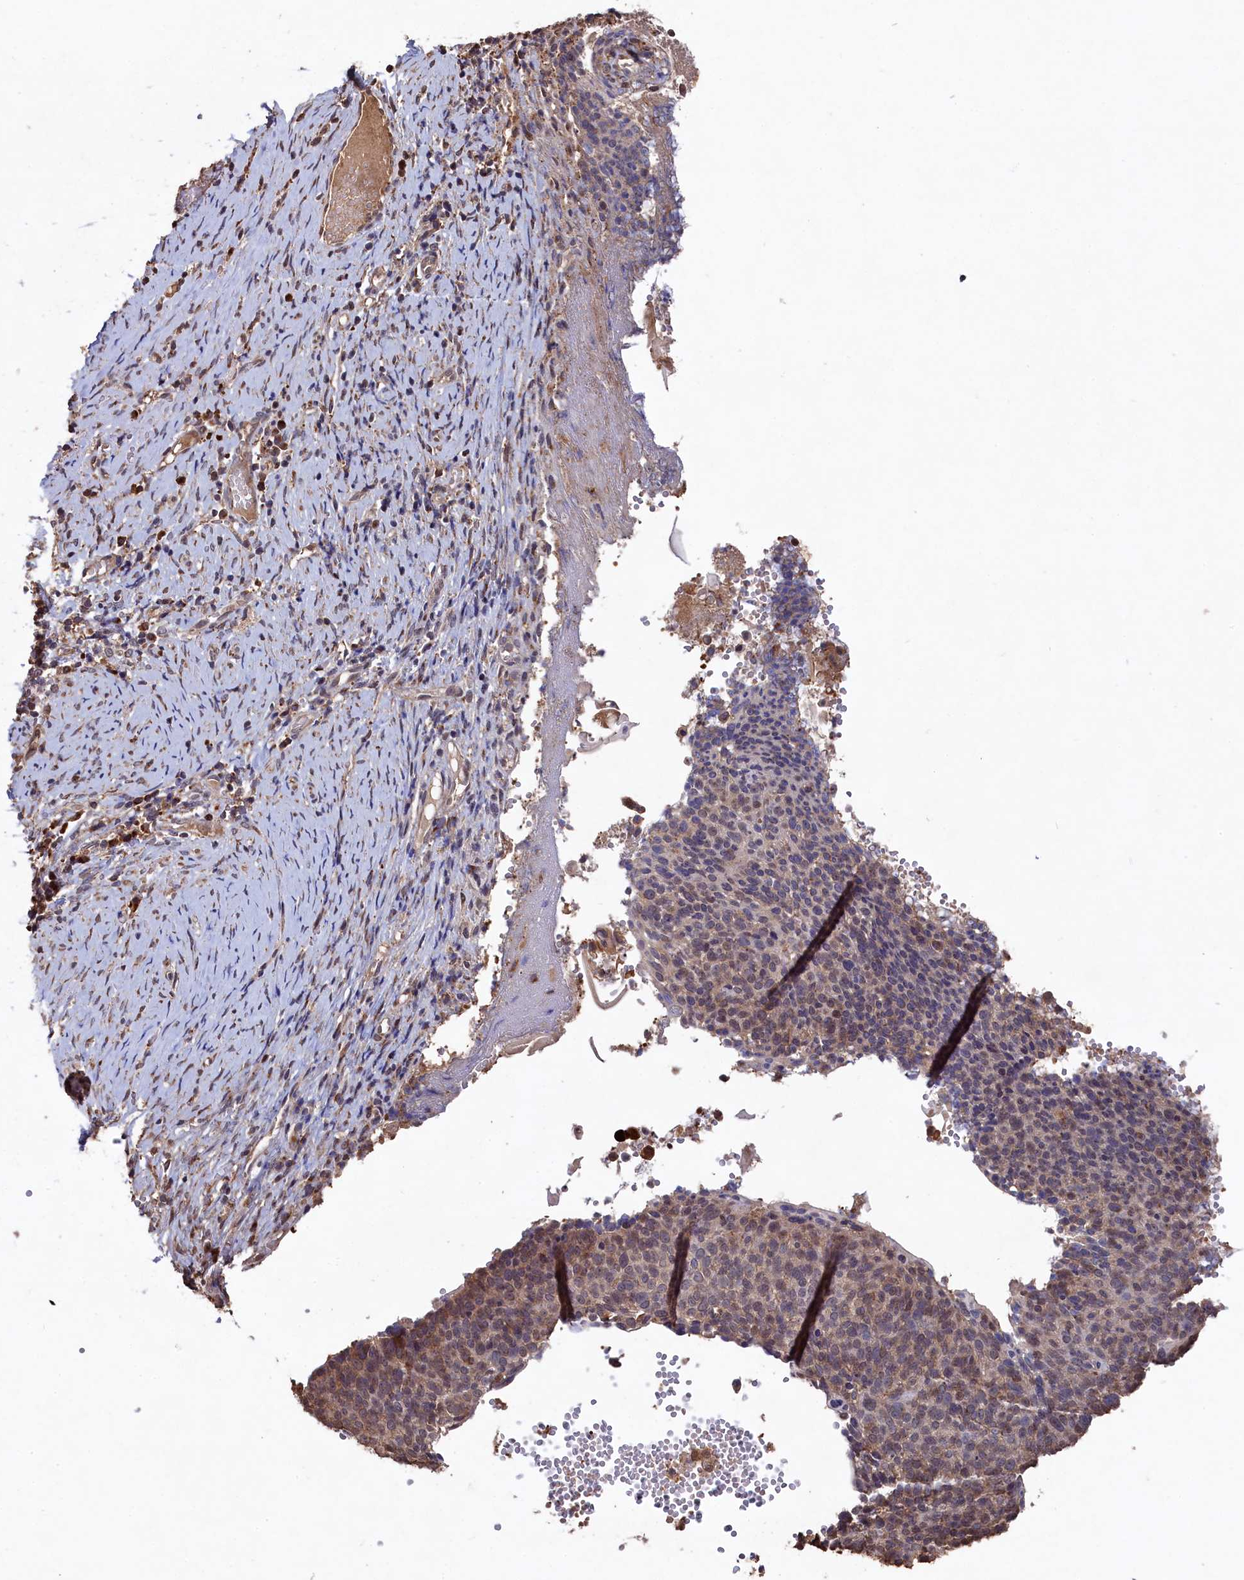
{"staining": {"intensity": "moderate", "quantity": "<25%", "location": "cytoplasmic/membranous"}, "tissue": "cervical cancer", "cell_type": "Tumor cells", "image_type": "cancer", "snomed": [{"axis": "morphology", "description": "Normal tissue, NOS"}, {"axis": "morphology", "description": "Squamous cell carcinoma, NOS"}, {"axis": "topography", "description": "Cervix"}], "caption": "Protein analysis of squamous cell carcinoma (cervical) tissue reveals moderate cytoplasmic/membranous expression in approximately <25% of tumor cells.", "gene": "NAA60", "patient": {"sex": "female", "age": 39}}